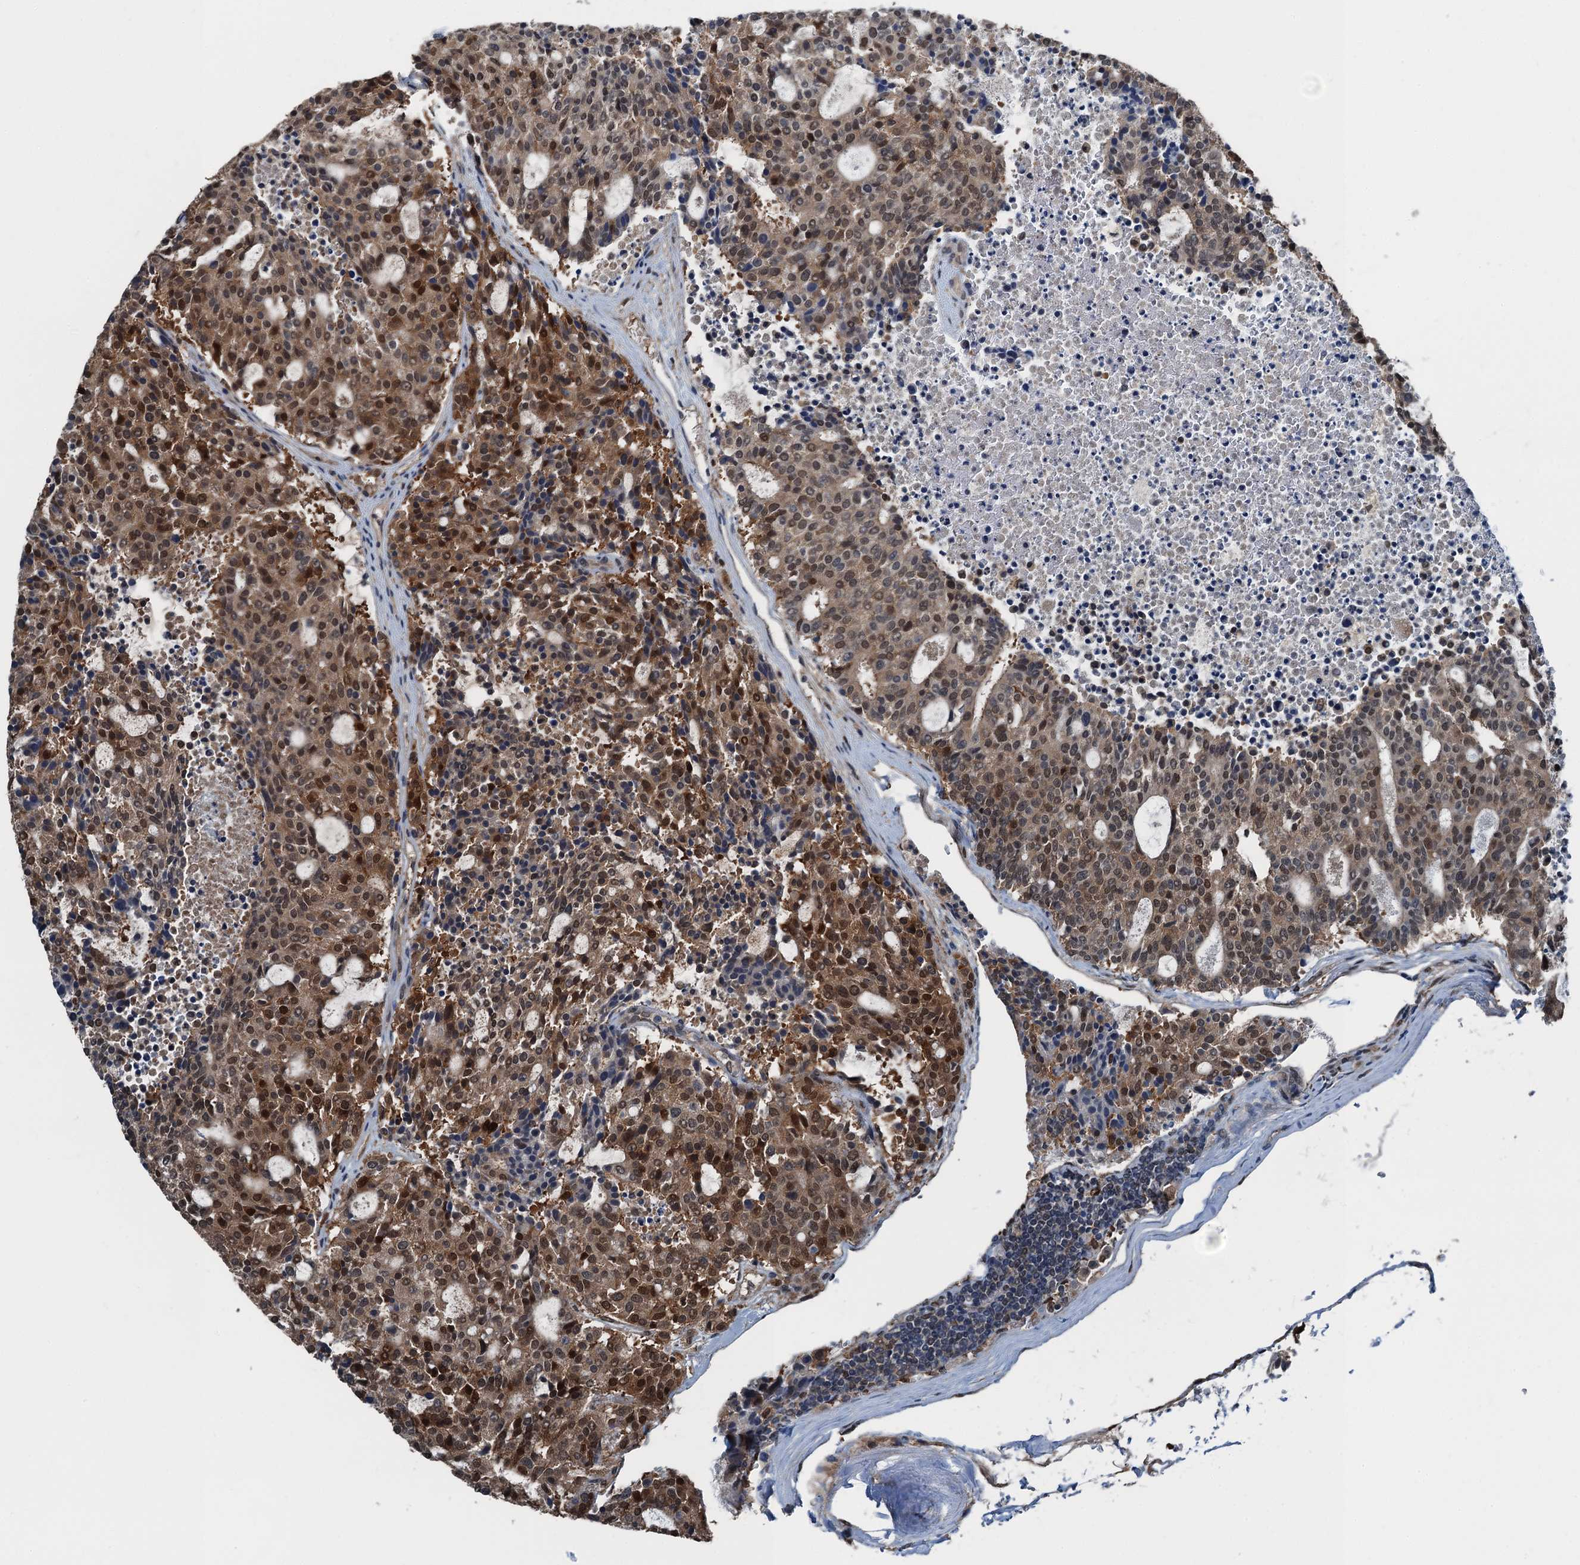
{"staining": {"intensity": "moderate", "quantity": ">75%", "location": "cytoplasmic/membranous,nuclear"}, "tissue": "carcinoid", "cell_type": "Tumor cells", "image_type": "cancer", "snomed": [{"axis": "morphology", "description": "Carcinoid, malignant, NOS"}, {"axis": "topography", "description": "Pancreas"}], "caption": "Immunohistochemistry (IHC) staining of malignant carcinoid, which demonstrates medium levels of moderate cytoplasmic/membranous and nuclear expression in about >75% of tumor cells indicating moderate cytoplasmic/membranous and nuclear protein positivity. The staining was performed using DAB (brown) for protein detection and nuclei were counterstained in hematoxylin (blue).", "gene": "RNH1", "patient": {"sex": "female", "age": 54}}